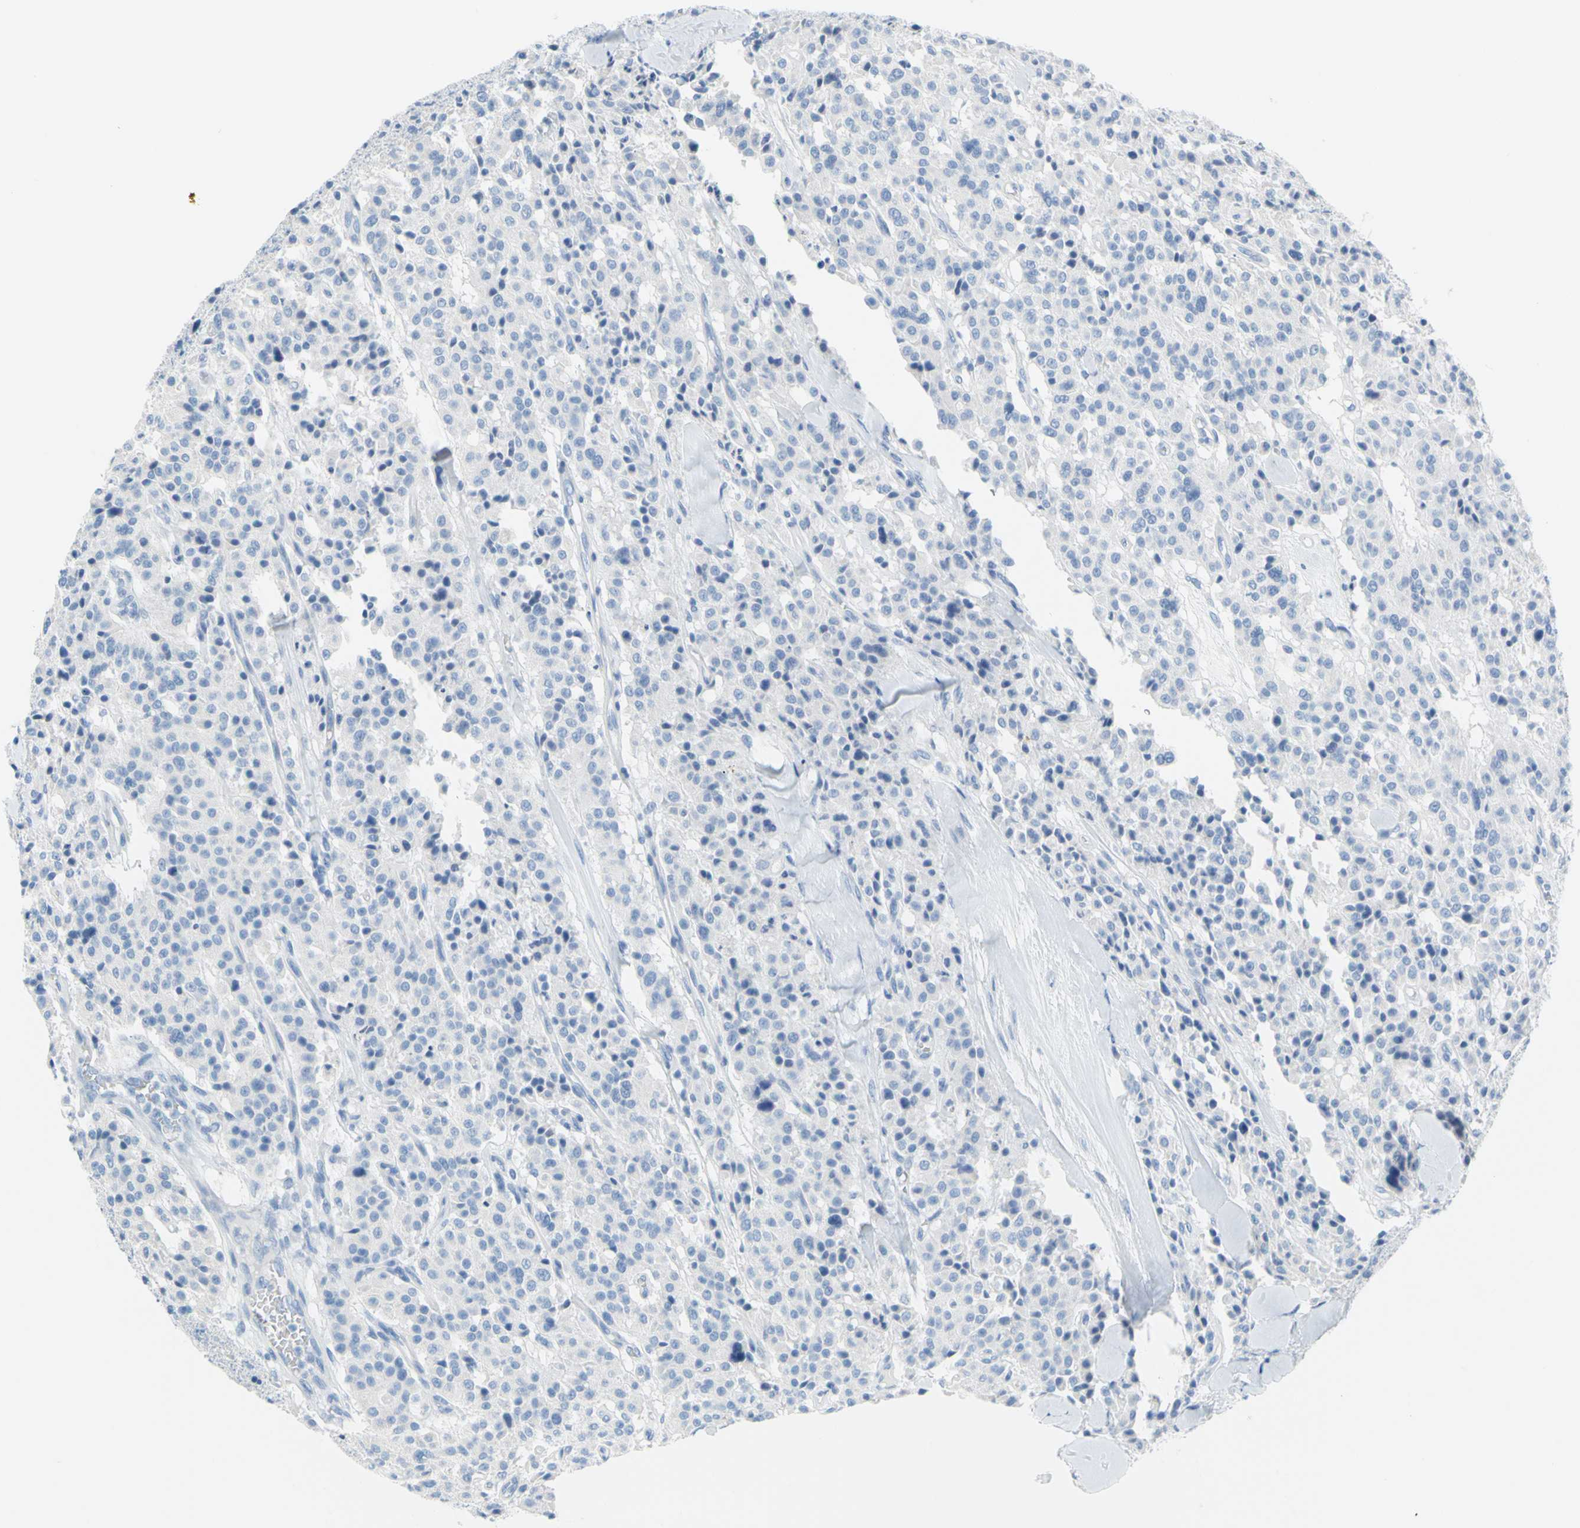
{"staining": {"intensity": "negative", "quantity": "none", "location": "none"}, "tissue": "carcinoid", "cell_type": "Tumor cells", "image_type": "cancer", "snomed": [{"axis": "morphology", "description": "Carcinoid, malignant, NOS"}, {"axis": "topography", "description": "Lung"}], "caption": "An image of human carcinoid is negative for staining in tumor cells.", "gene": "DCT", "patient": {"sex": "male", "age": 30}}